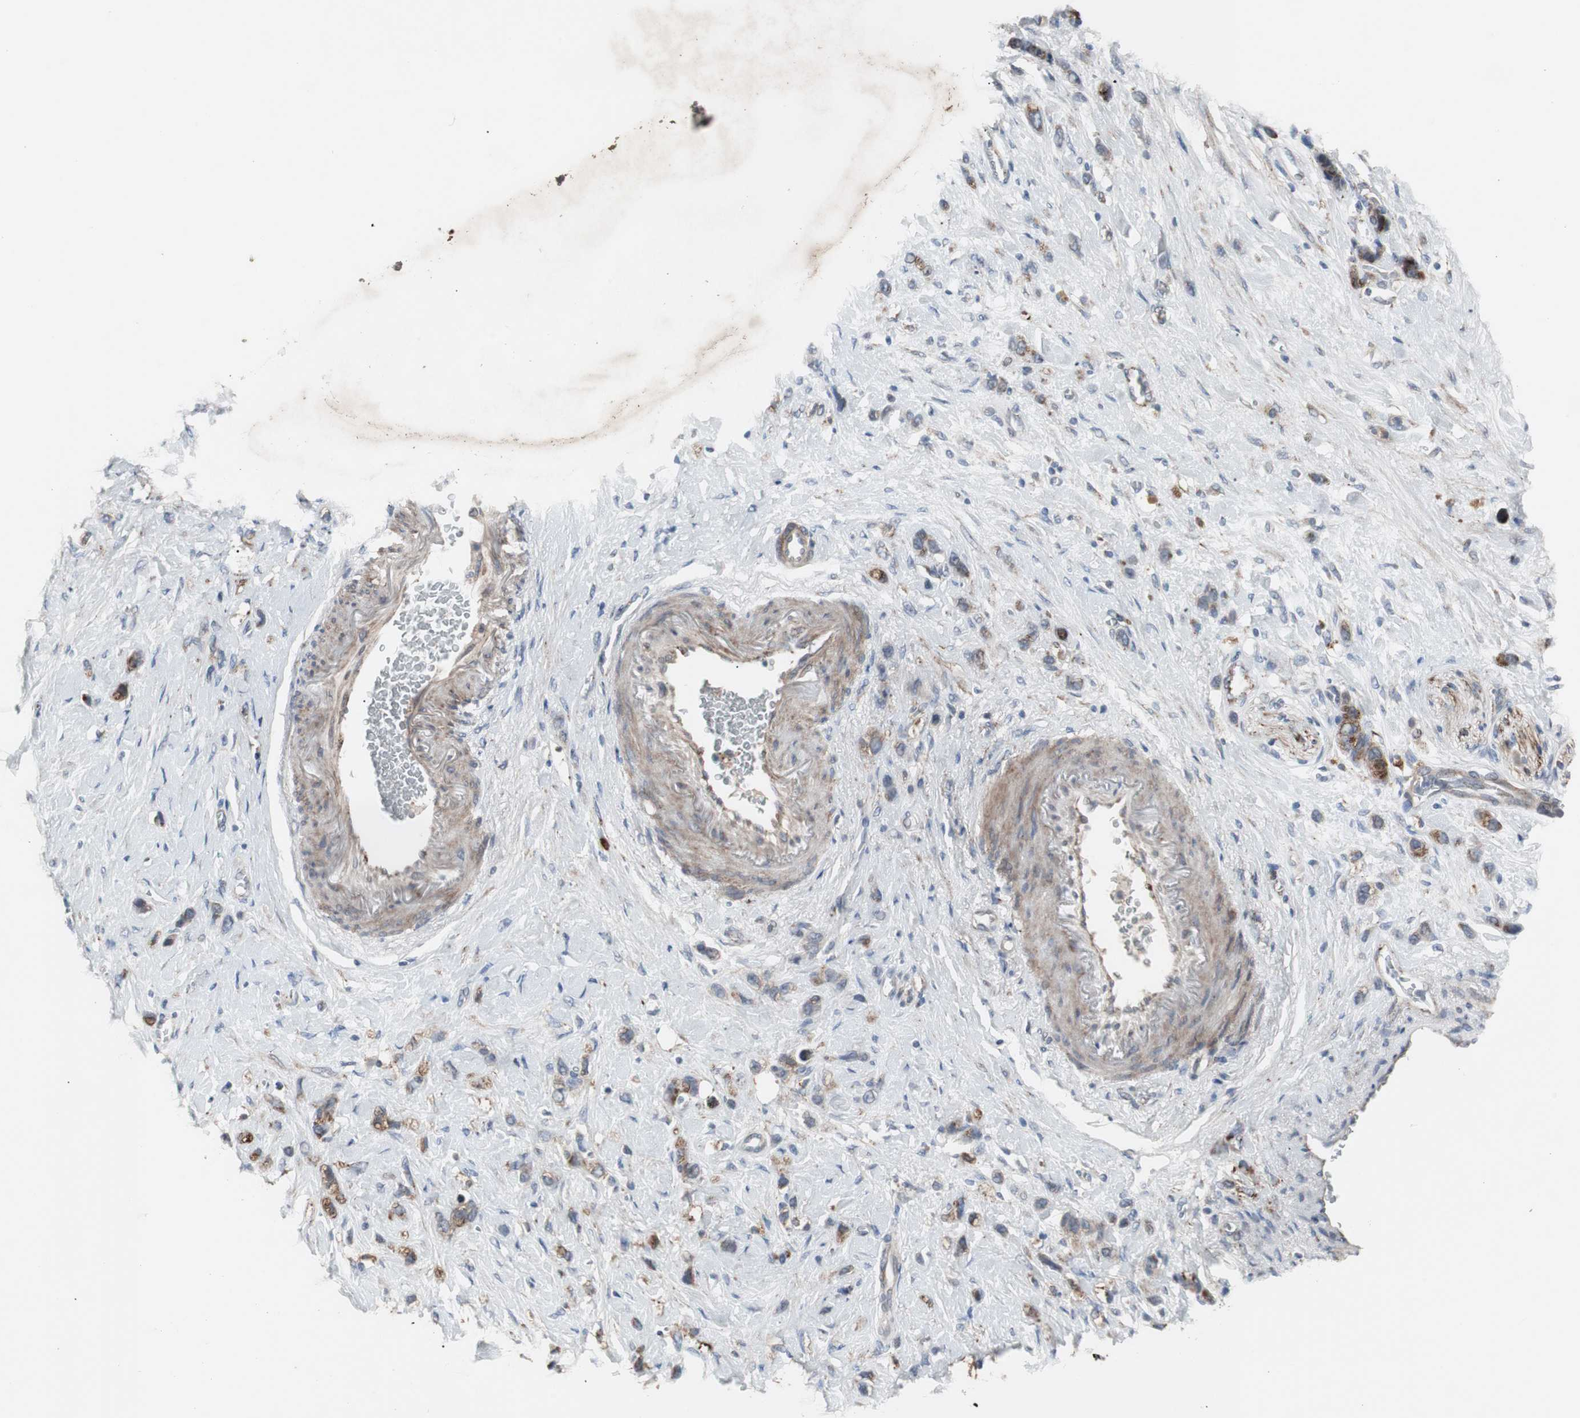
{"staining": {"intensity": "strong", "quantity": "25%-75%", "location": "cytoplasmic/membranous"}, "tissue": "stomach cancer", "cell_type": "Tumor cells", "image_type": "cancer", "snomed": [{"axis": "morphology", "description": "Normal tissue, NOS"}, {"axis": "morphology", "description": "Adenocarcinoma, NOS"}, {"axis": "morphology", "description": "Adenocarcinoma, High grade"}, {"axis": "topography", "description": "Stomach, upper"}, {"axis": "topography", "description": "Stomach"}], "caption": "Brown immunohistochemical staining in high-grade adenocarcinoma (stomach) demonstrates strong cytoplasmic/membranous positivity in approximately 25%-75% of tumor cells.", "gene": "GBA1", "patient": {"sex": "female", "age": 65}}